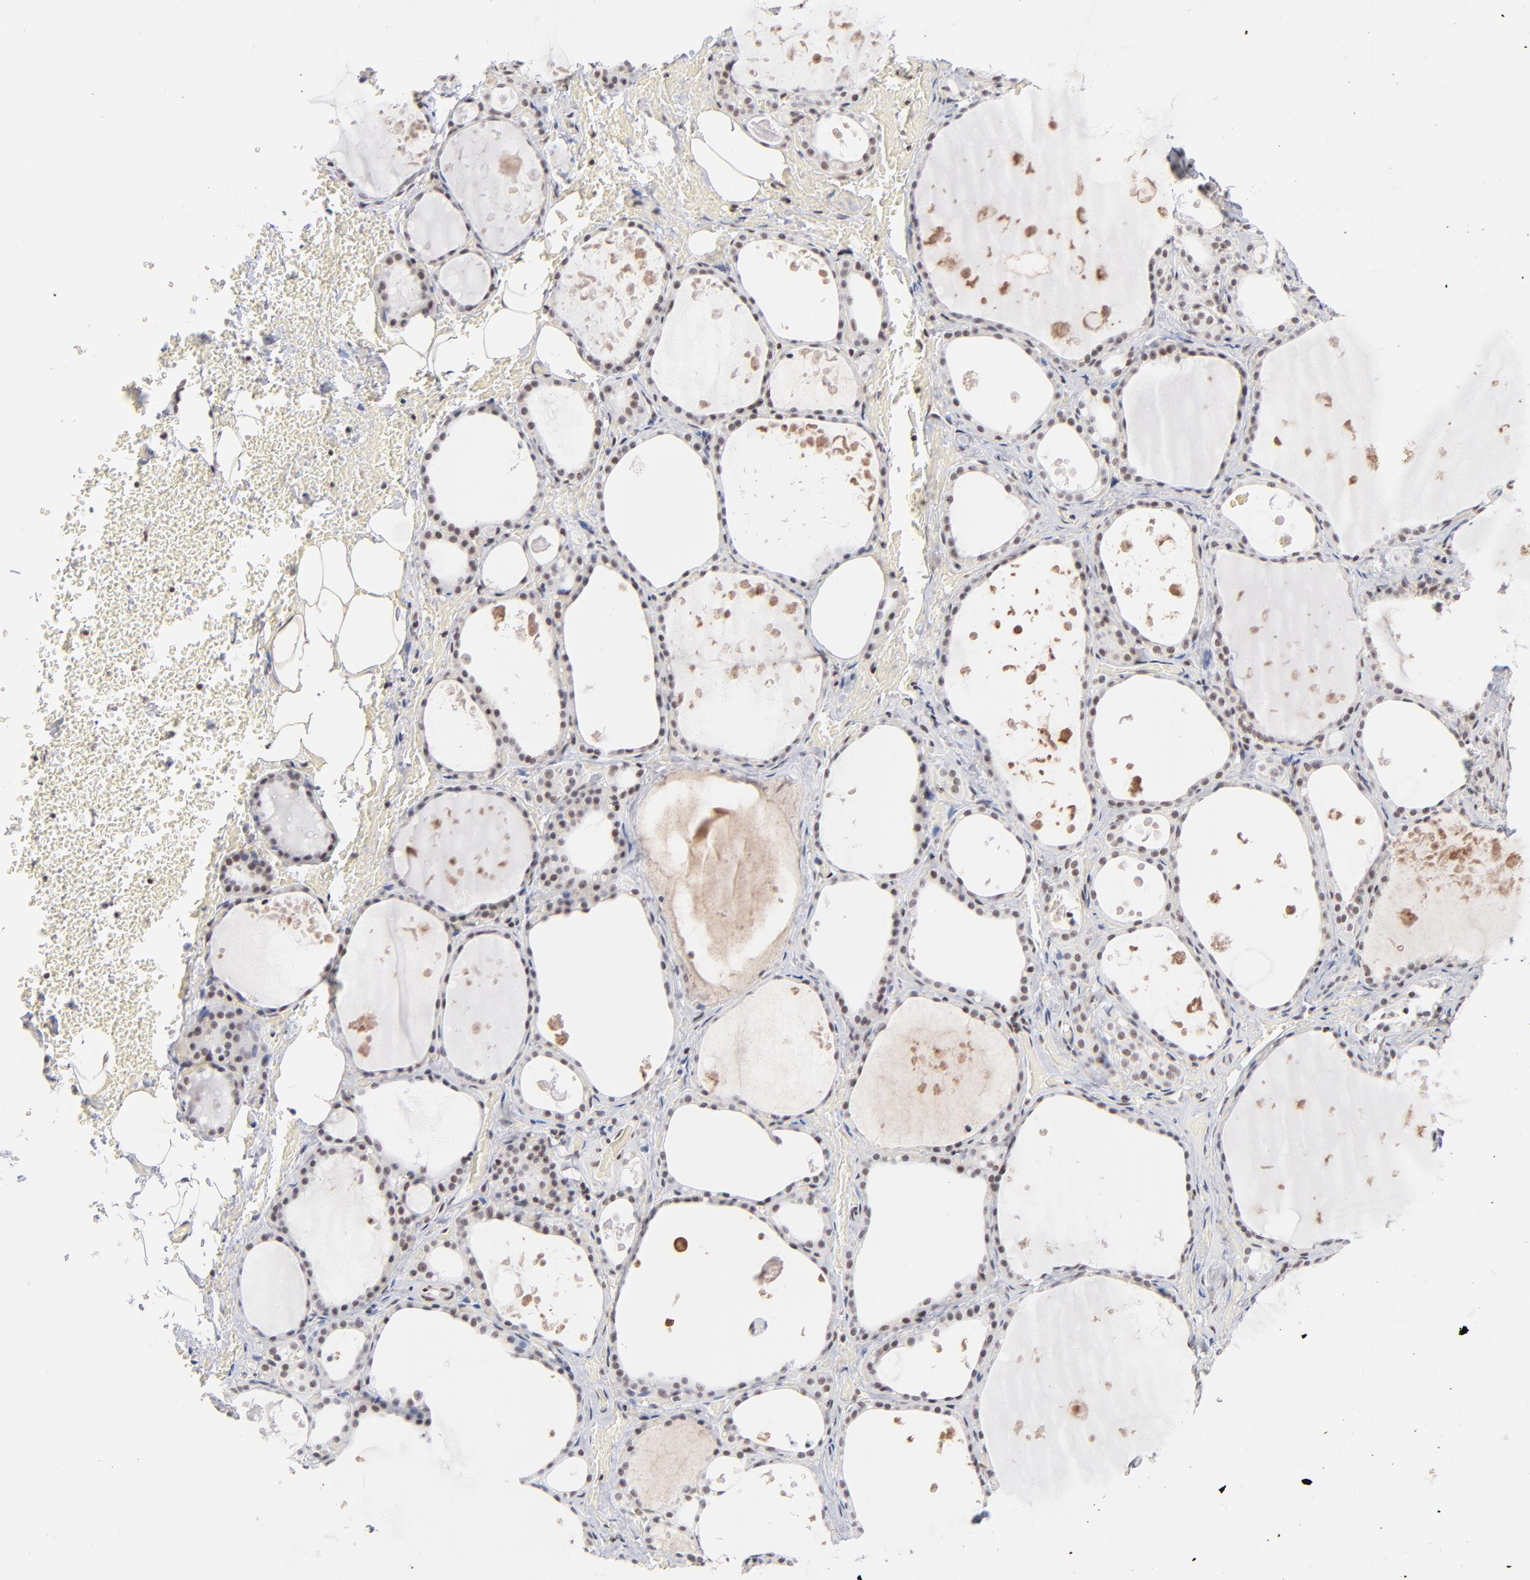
{"staining": {"intensity": "moderate", "quantity": "25%-75%", "location": "nuclear"}, "tissue": "thyroid gland", "cell_type": "Glandular cells", "image_type": "normal", "snomed": [{"axis": "morphology", "description": "Normal tissue, NOS"}, {"axis": "topography", "description": "Thyroid gland"}], "caption": "Immunohistochemical staining of normal thyroid gland reveals medium levels of moderate nuclear positivity in about 25%-75% of glandular cells. (IHC, brightfield microscopy, high magnification).", "gene": "ZNF143", "patient": {"sex": "male", "age": 61}}